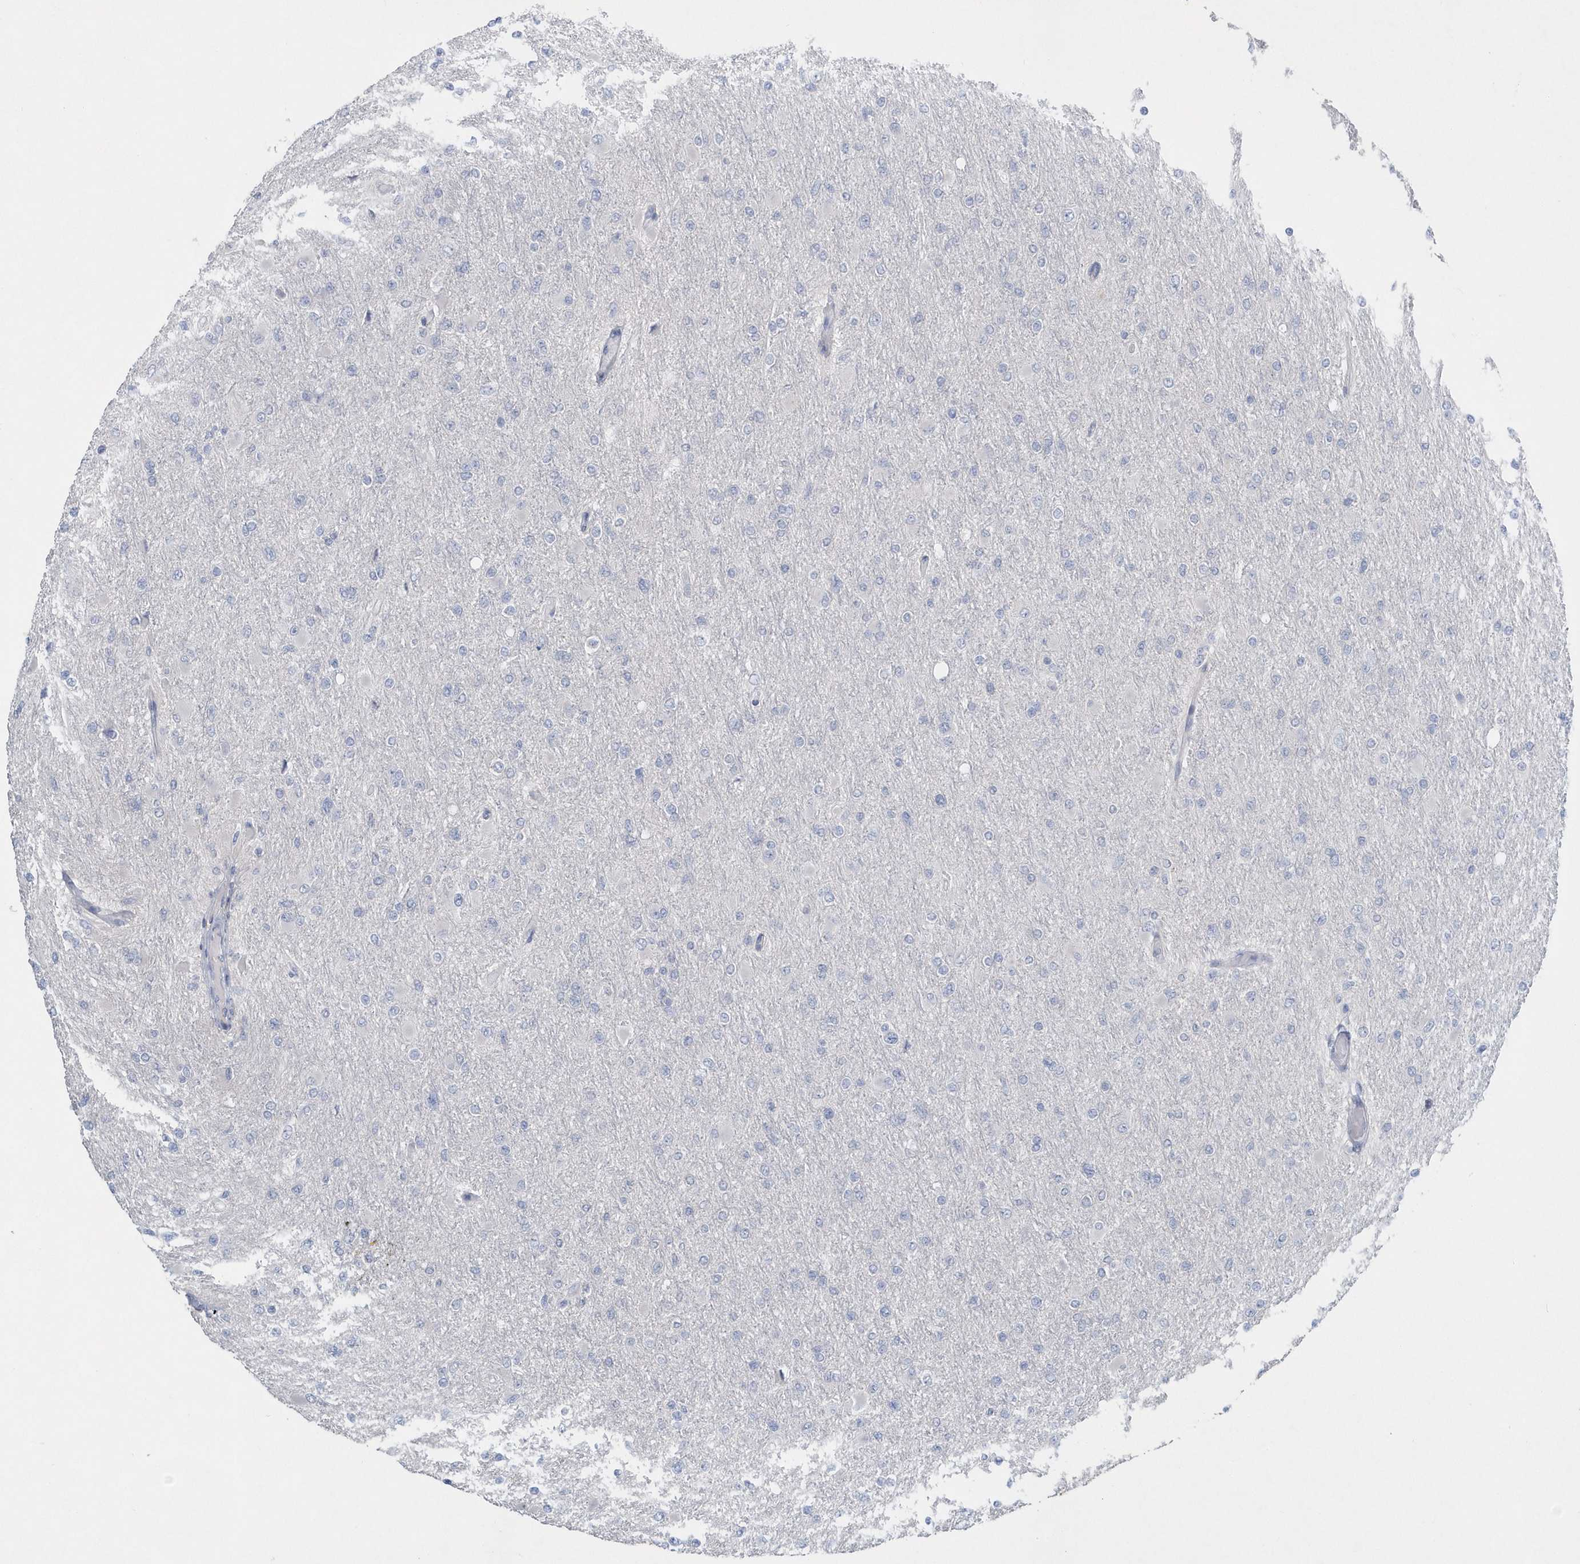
{"staining": {"intensity": "negative", "quantity": "none", "location": "none"}, "tissue": "glioma", "cell_type": "Tumor cells", "image_type": "cancer", "snomed": [{"axis": "morphology", "description": "Glioma, malignant, High grade"}, {"axis": "topography", "description": "Cerebral cortex"}], "caption": "IHC of malignant glioma (high-grade) reveals no staining in tumor cells.", "gene": "SPATA18", "patient": {"sex": "female", "age": 36}}